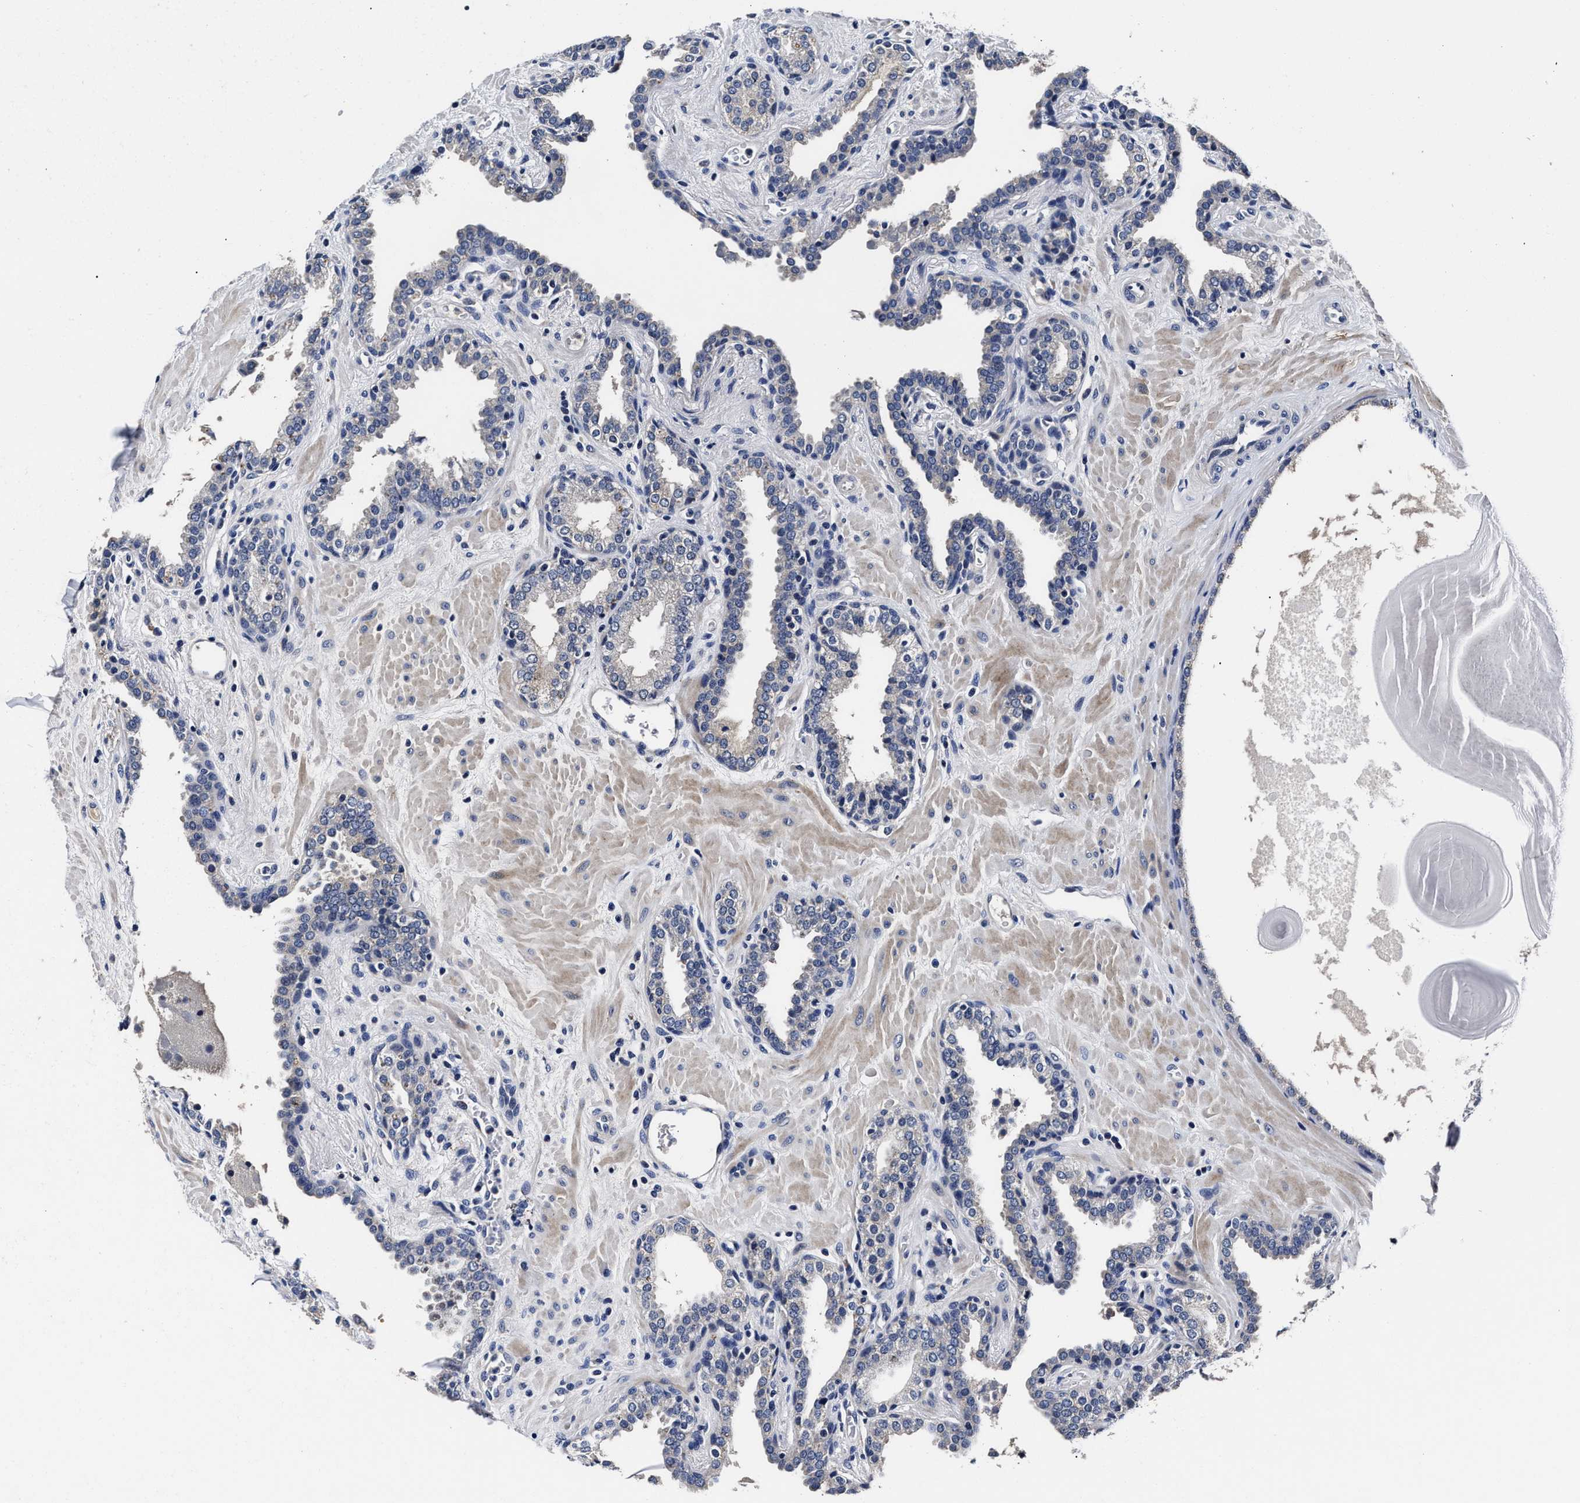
{"staining": {"intensity": "negative", "quantity": "none", "location": "none"}, "tissue": "prostate", "cell_type": "Glandular cells", "image_type": "normal", "snomed": [{"axis": "morphology", "description": "Normal tissue, NOS"}, {"axis": "topography", "description": "Prostate"}], "caption": "DAB (3,3'-diaminobenzidine) immunohistochemical staining of benign prostate displays no significant expression in glandular cells. (IHC, brightfield microscopy, high magnification).", "gene": "OLFML2A", "patient": {"sex": "male", "age": 51}}